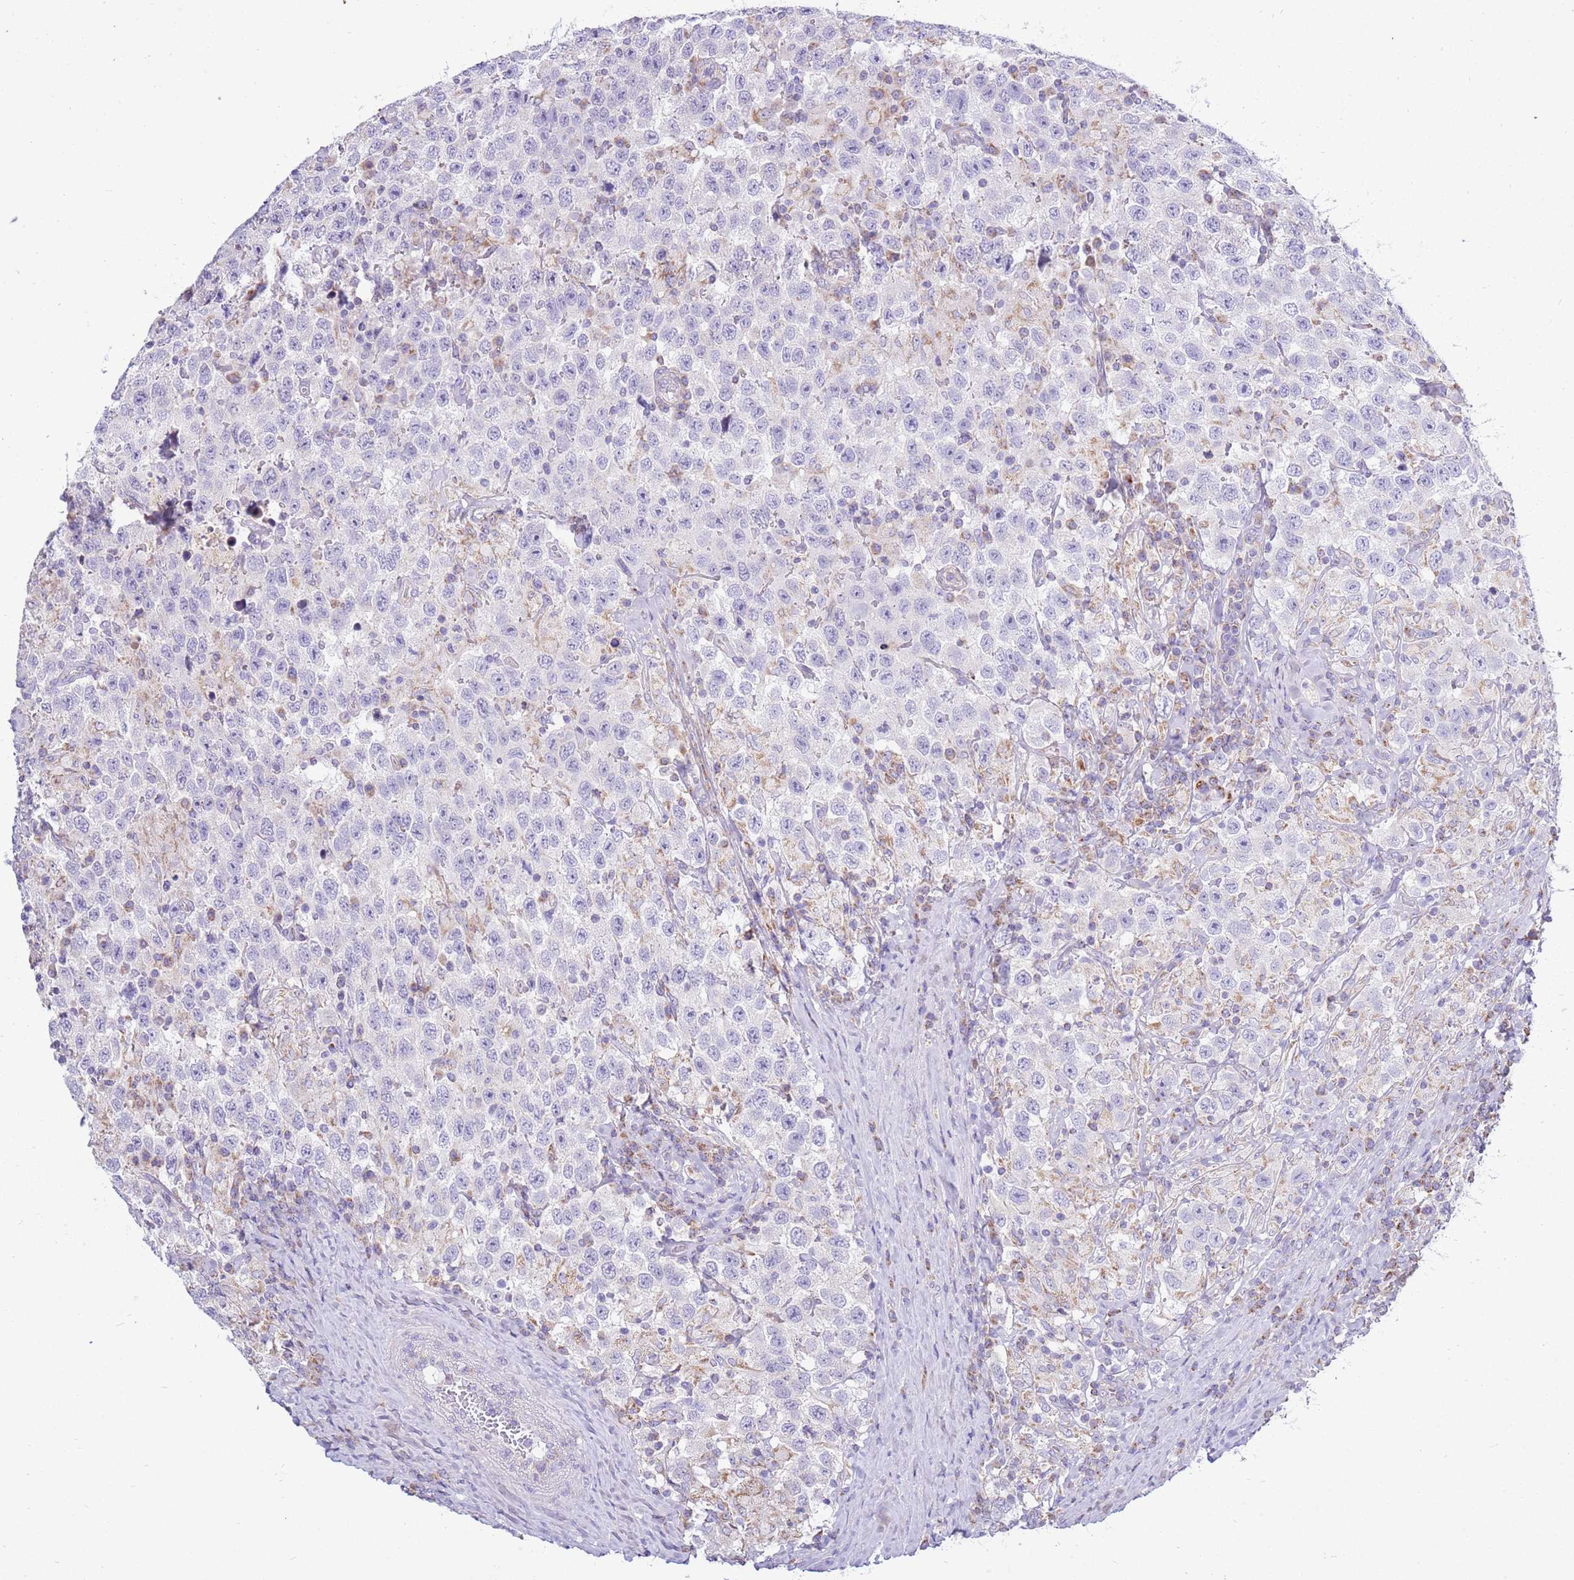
{"staining": {"intensity": "negative", "quantity": "none", "location": "none"}, "tissue": "testis cancer", "cell_type": "Tumor cells", "image_type": "cancer", "snomed": [{"axis": "morphology", "description": "Seminoma, NOS"}, {"axis": "topography", "description": "Testis"}], "caption": "A micrograph of seminoma (testis) stained for a protein exhibits no brown staining in tumor cells.", "gene": "IGF1R", "patient": {"sex": "male", "age": 41}}